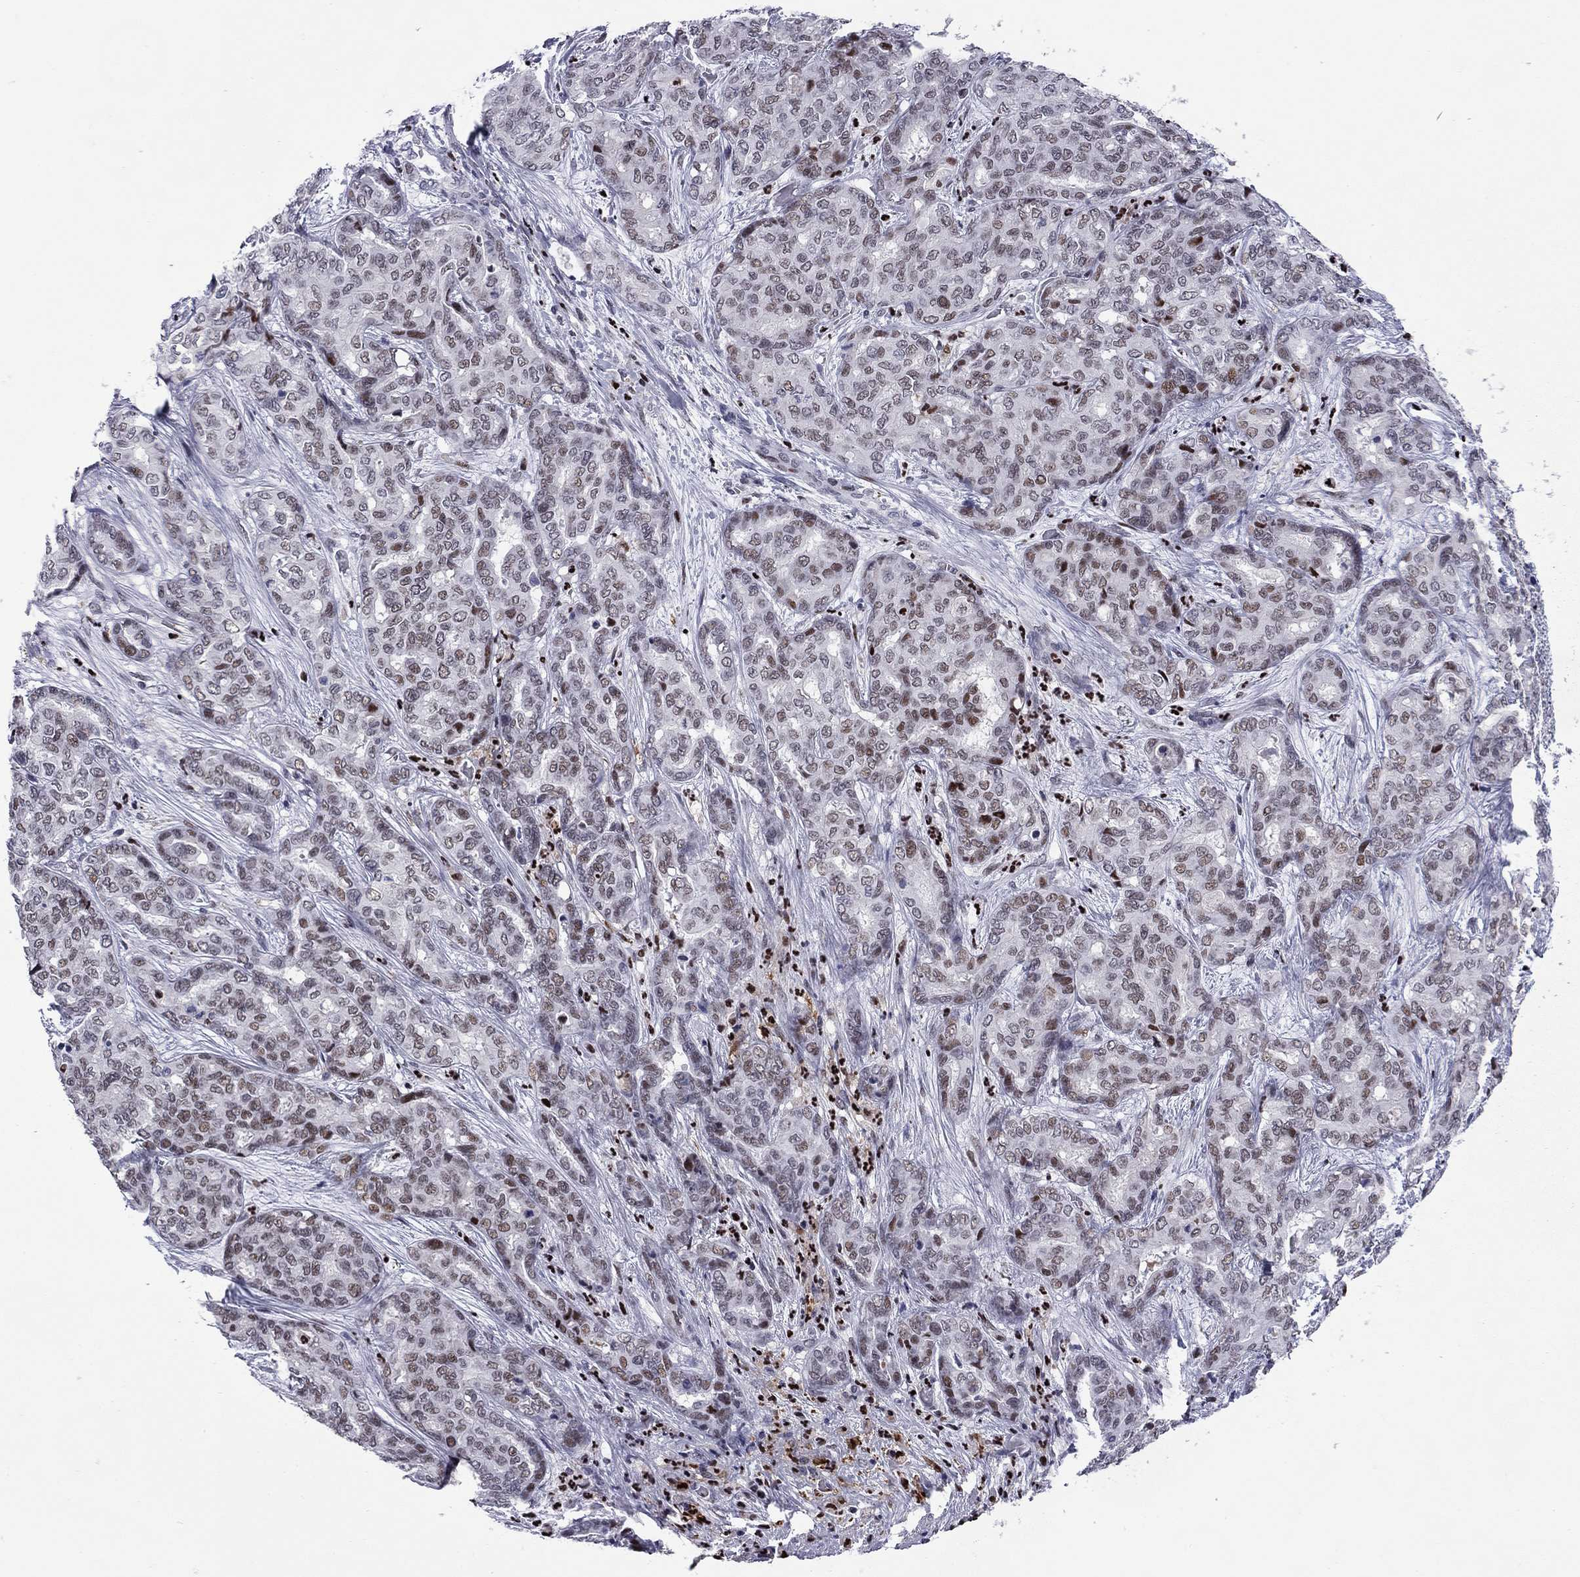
{"staining": {"intensity": "moderate", "quantity": ">75%", "location": "nuclear"}, "tissue": "liver cancer", "cell_type": "Tumor cells", "image_type": "cancer", "snomed": [{"axis": "morphology", "description": "Cholangiocarcinoma"}, {"axis": "topography", "description": "Liver"}], "caption": "A photomicrograph of human cholangiocarcinoma (liver) stained for a protein reveals moderate nuclear brown staining in tumor cells.", "gene": "PCGF3", "patient": {"sex": "female", "age": 64}}